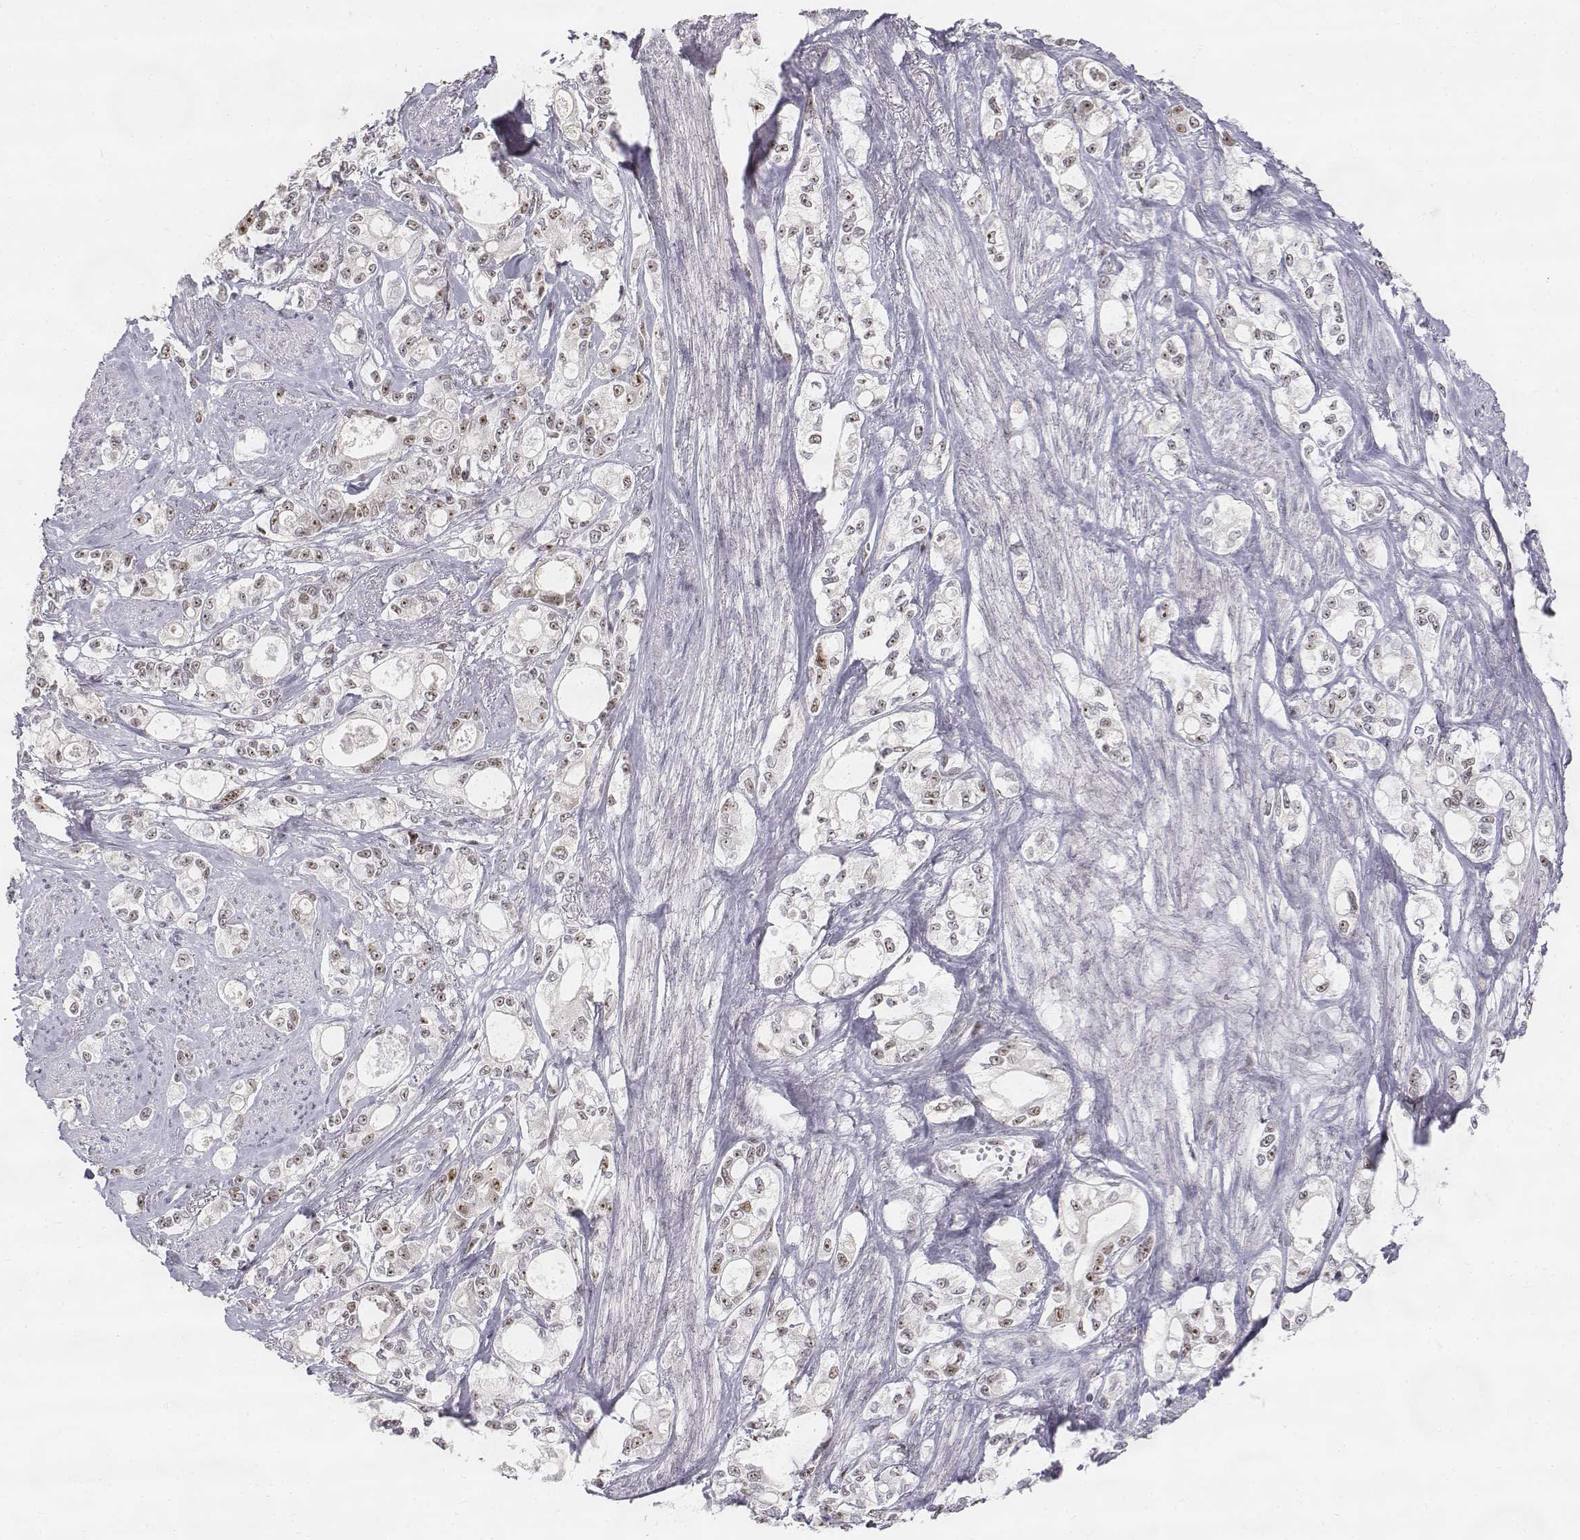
{"staining": {"intensity": "moderate", "quantity": "<25%", "location": "nuclear"}, "tissue": "stomach cancer", "cell_type": "Tumor cells", "image_type": "cancer", "snomed": [{"axis": "morphology", "description": "Adenocarcinoma, NOS"}, {"axis": "topography", "description": "Stomach"}], "caption": "The image shows staining of stomach cancer (adenocarcinoma), revealing moderate nuclear protein staining (brown color) within tumor cells.", "gene": "PHF6", "patient": {"sex": "male", "age": 63}}